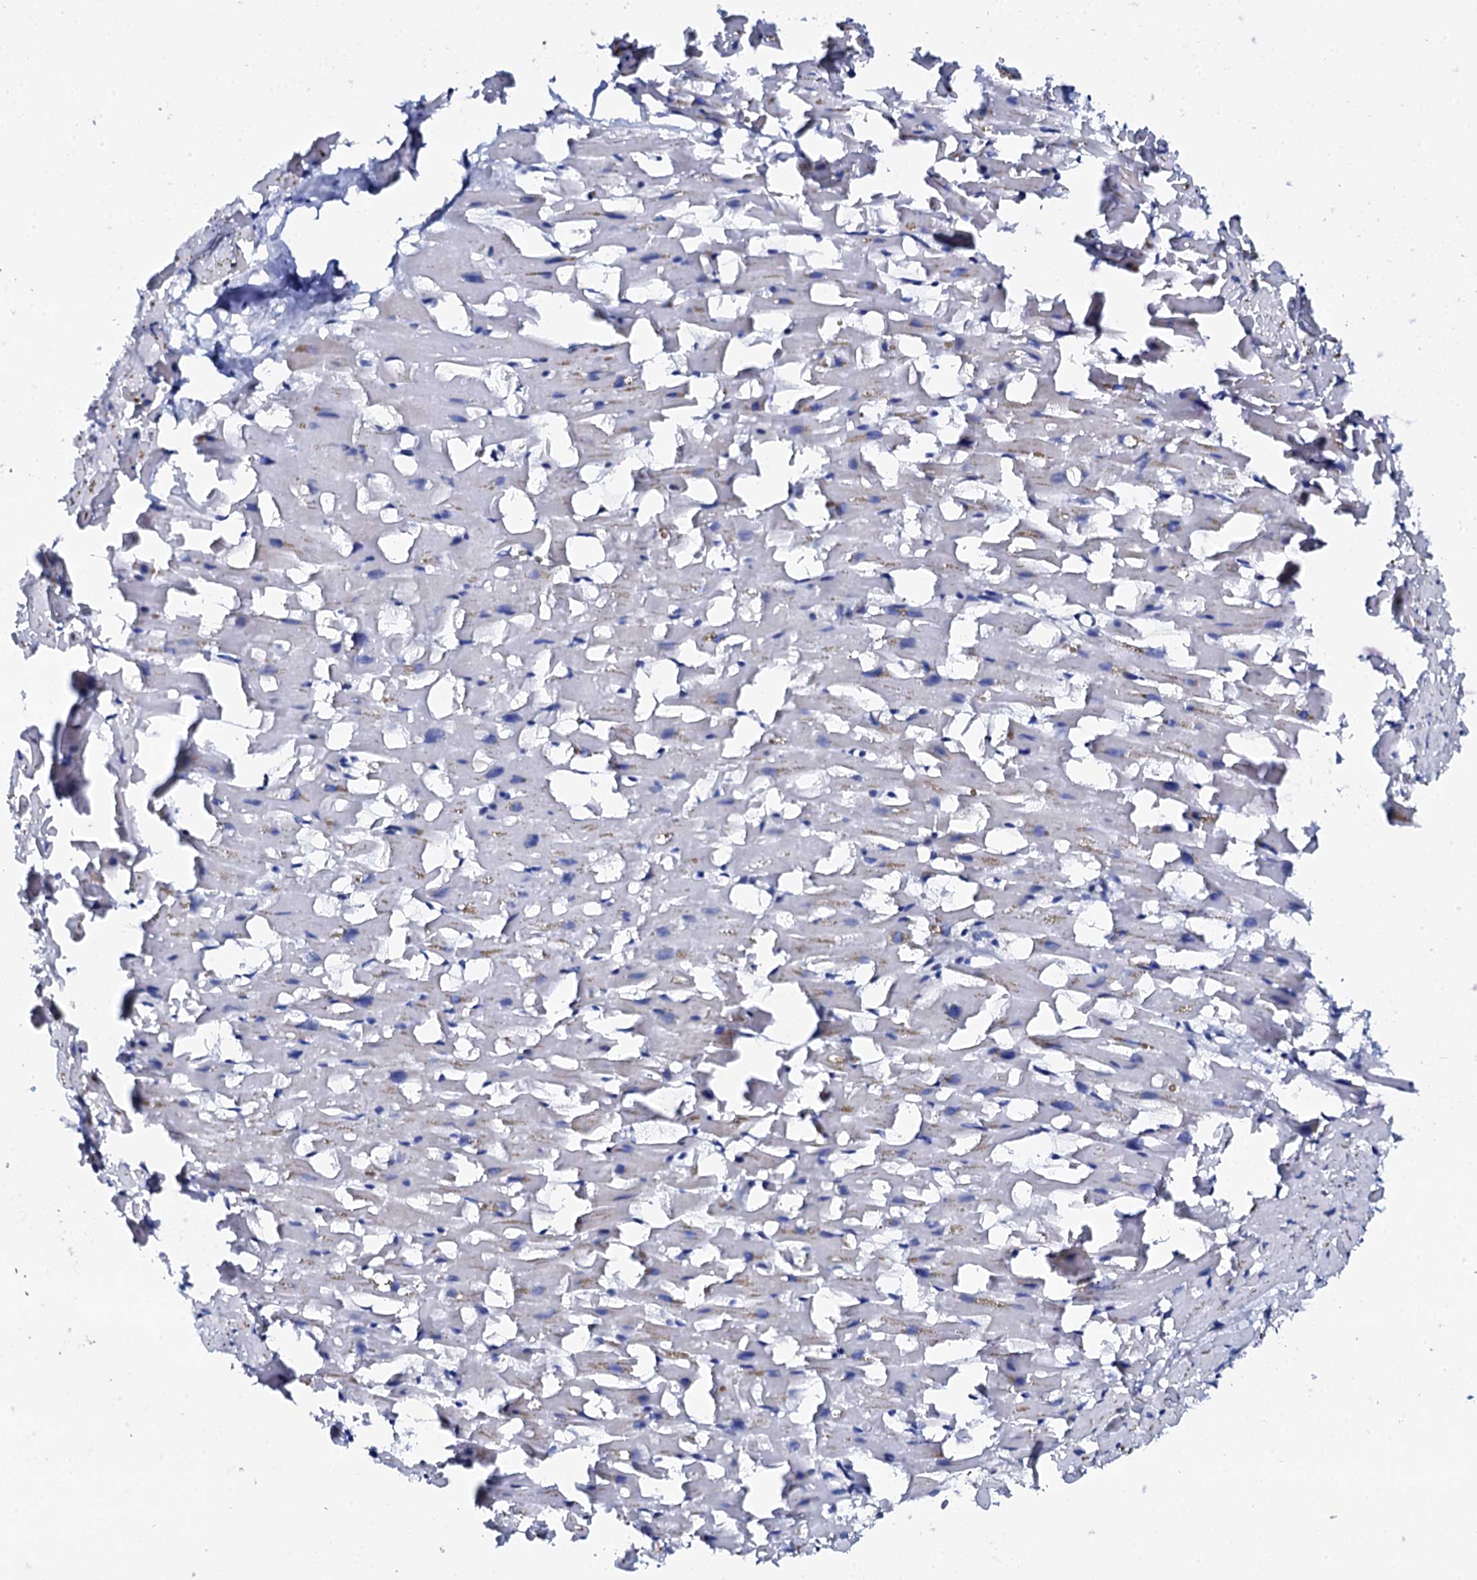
{"staining": {"intensity": "weak", "quantity": "<25%", "location": "cytoplasmic/membranous"}, "tissue": "heart muscle", "cell_type": "Cardiomyocytes", "image_type": "normal", "snomed": [{"axis": "morphology", "description": "Normal tissue, NOS"}, {"axis": "topography", "description": "Heart"}], "caption": "This micrograph is of unremarkable heart muscle stained with IHC to label a protein in brown with the nuclei are counter-stained blue. There is no expression in cardiomyocytes.", "gene": "NUDT13", "patient": {"sex": "female", "age": 64}}